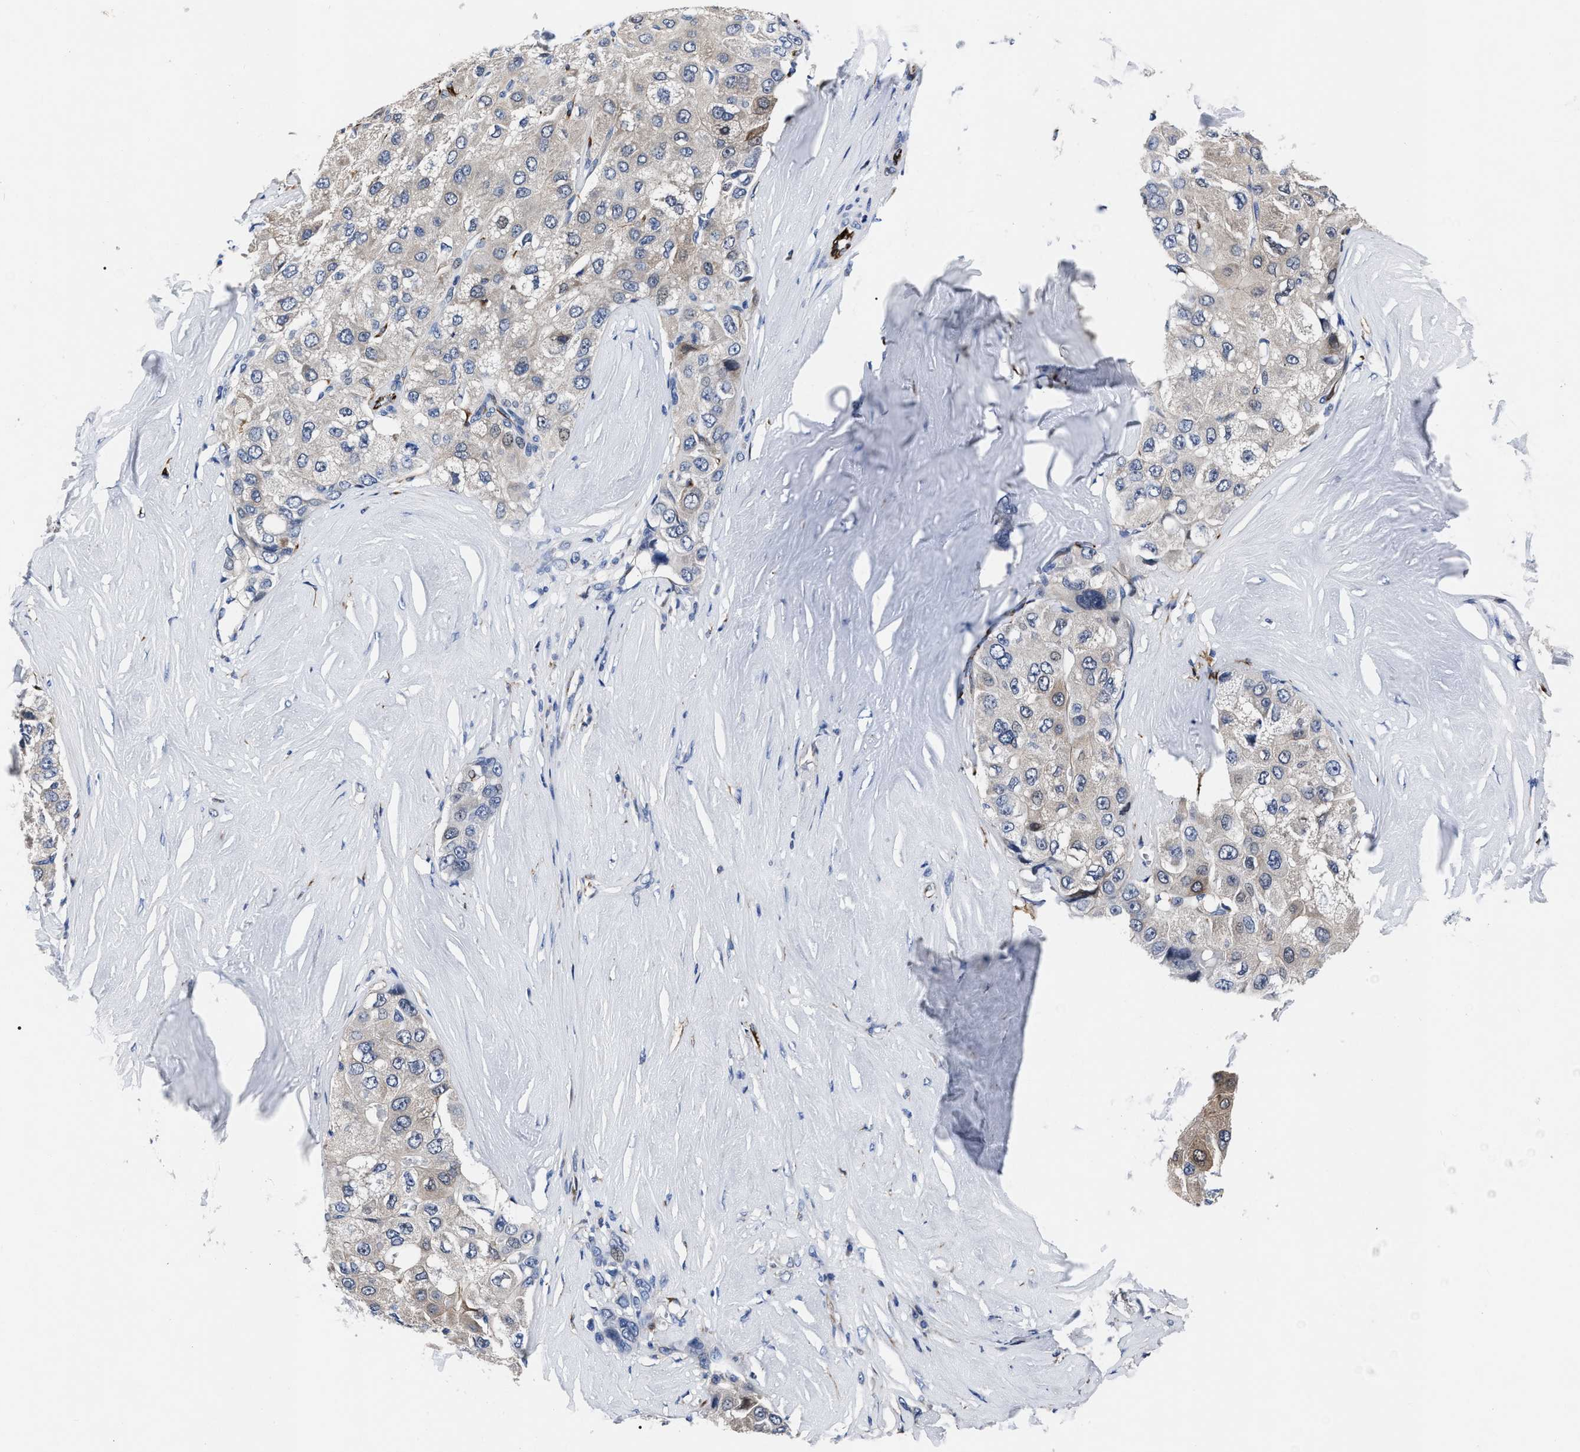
{"staining": {"intensity": "weak", "quantity": "<25%", "location": "cytoplasmic/membranous"}, "tissue": "liver cancer", "cell_type": "Tumor cells", "image_type": "cancer", "snomed": [{"axis": "morphology", "description": "Carcinoma, Hepatocellular, NOS"}, {"axis": "topography", "description": "Liver"}], "caption": "High power microscopy micrograph of an immunohistochemistry (IHC) photomicrograph of hepatocellular carcinoma (liver), revealing no significant expression in tumor cells. (DAB (3,3'-diaminobenzidine) IHC visualized using brightfield microscopy, high magnification).", "gene": "OR10G3", "patient": {"sex": "male", "age": 80}}